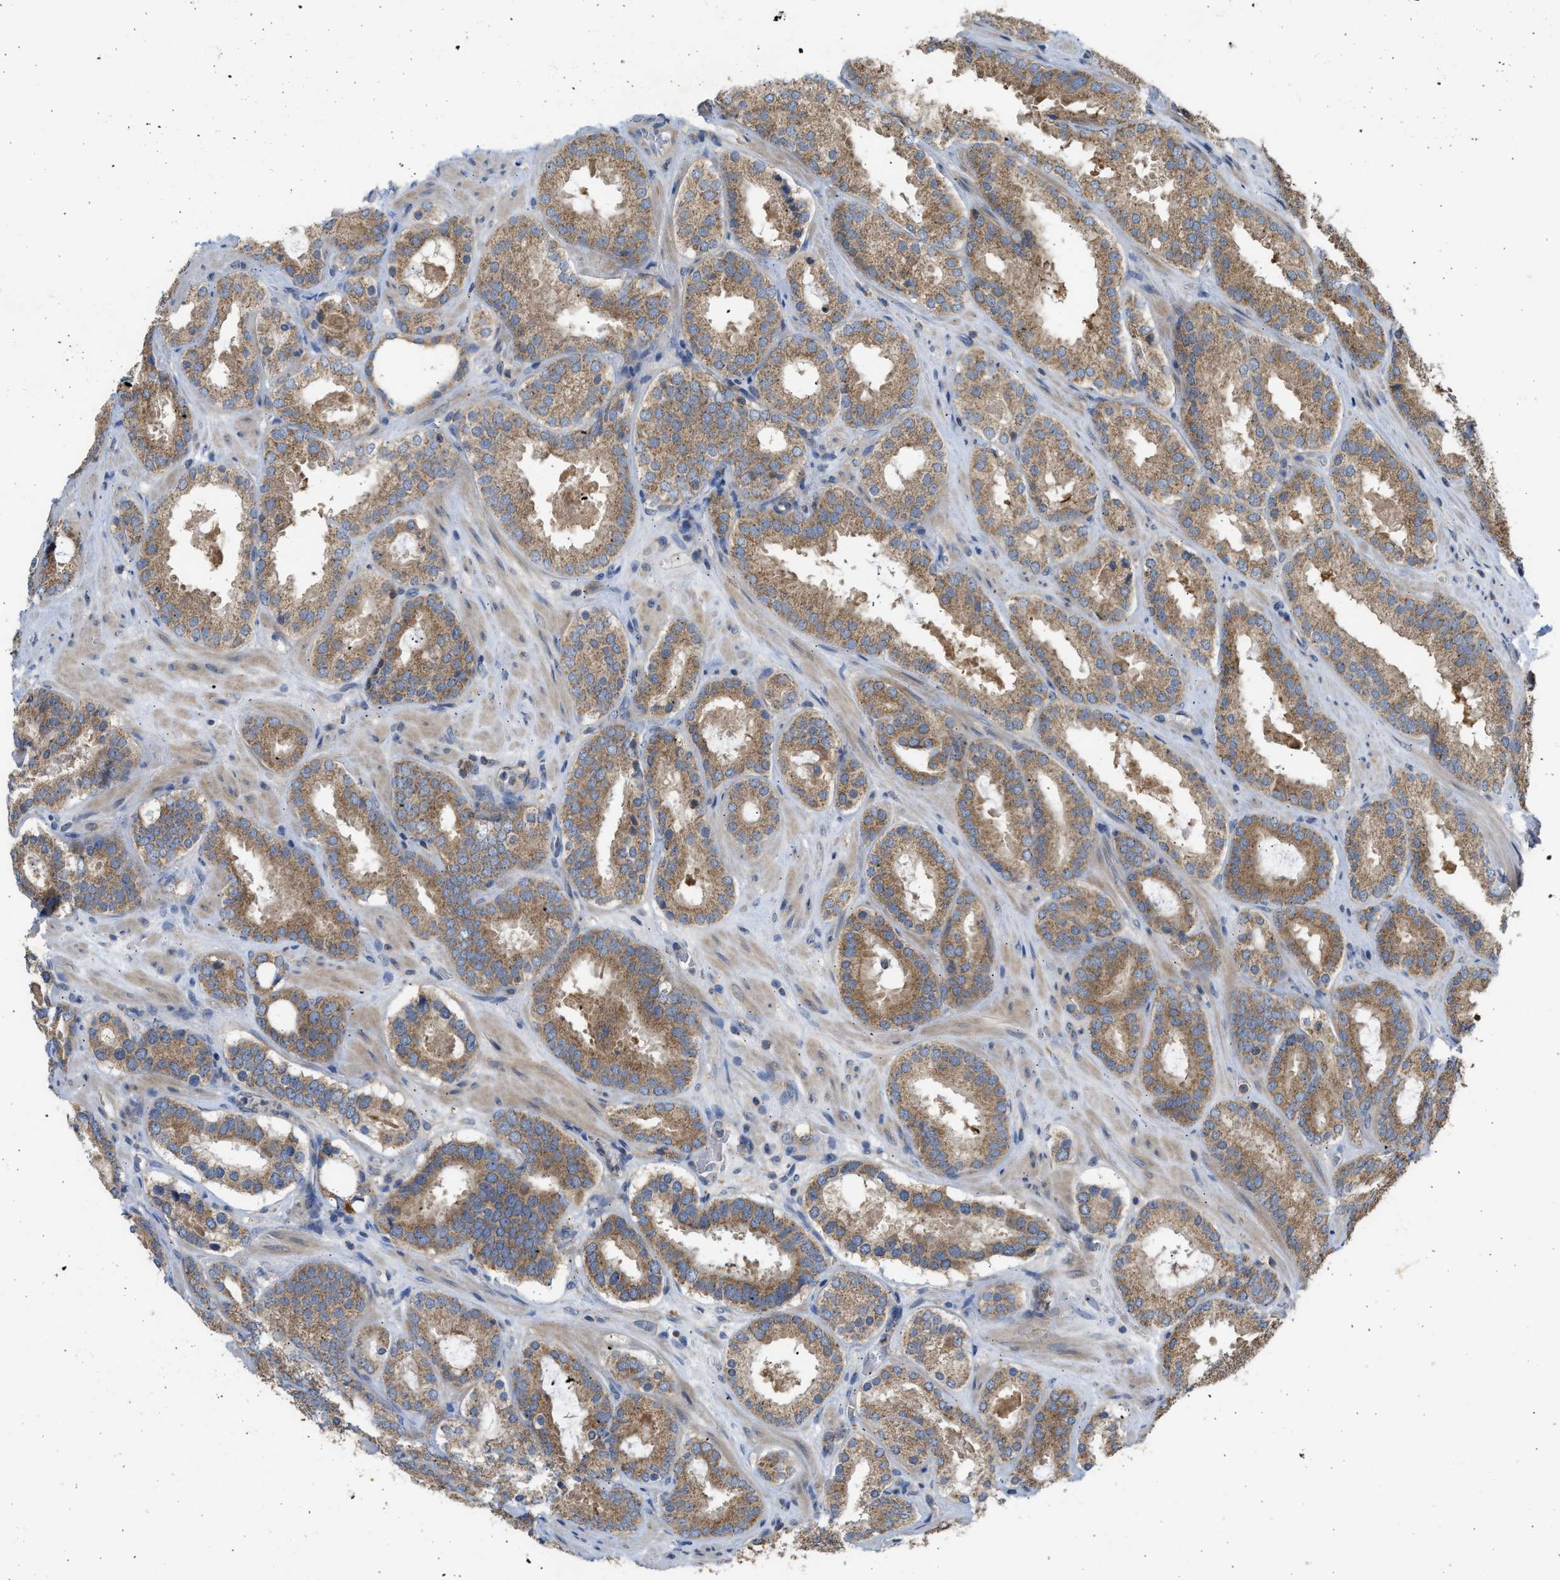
{"staining": {"intensity": "moderate", "quantity": ">75%", "location": "cytoplasmic/membranous"}, "tissue": "prostate cancer", "cell_type": "Tumor cells", "image_type": "cancer", "snomed": [{"axis": "morphology", "description": "Adenocarcinoma, Low grade"}, {"axis": "topography", "description": "Prostate"}], "caption": "Immunohistochemistry (IHC) image of human prostate low-grade adenocarcinoma stained for a protein (brown), which displays medium levels of moderate cytoplasmic/membranous staining in about >75% of tumor cells.", "gene": "CYP1A1", "patient": {"sex": "male", "age": 69}}